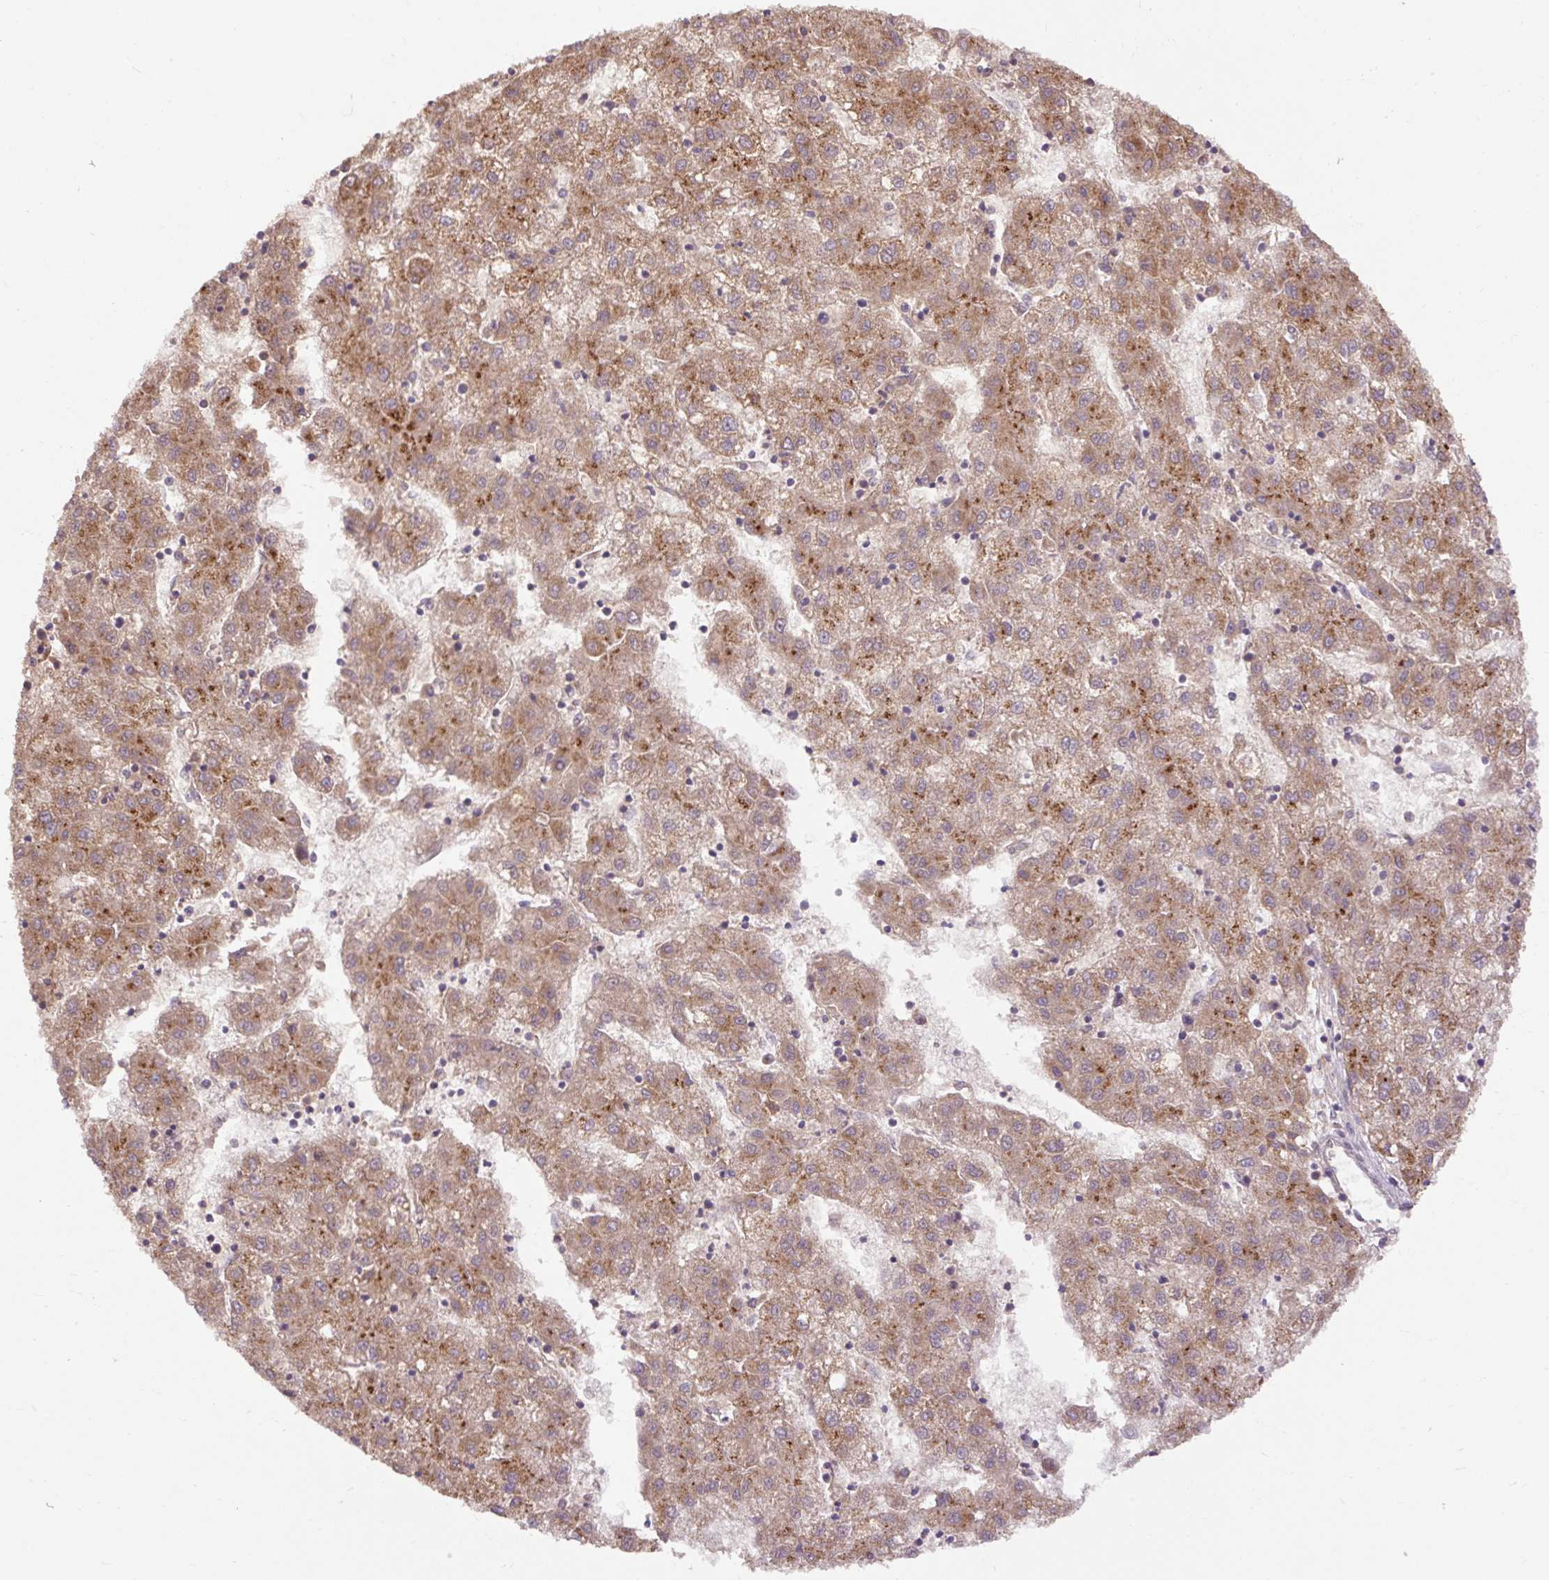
{"staining": {"intensity": "moderate", "quantity": ">75%", "location": "cytoplasmic/membranous"}, "tissue": "liver cancer", "cell_type": "Tumor cells", "image_type": "cancer", "snomed": [{"axis": "morphology", "description": "Carcinoma, Hepatocellular, NOS"}, {"axis": "topography", "description": "Liver"}], "caption": "The histopathology image demonstrates staining of liver hepatocellular carcinoma, revealing moderate cytoplasmic/membranous protein expression (brown color) within tumor cells.", "gene": "ABR", "patient": {"sex": "male", "age": 72}}